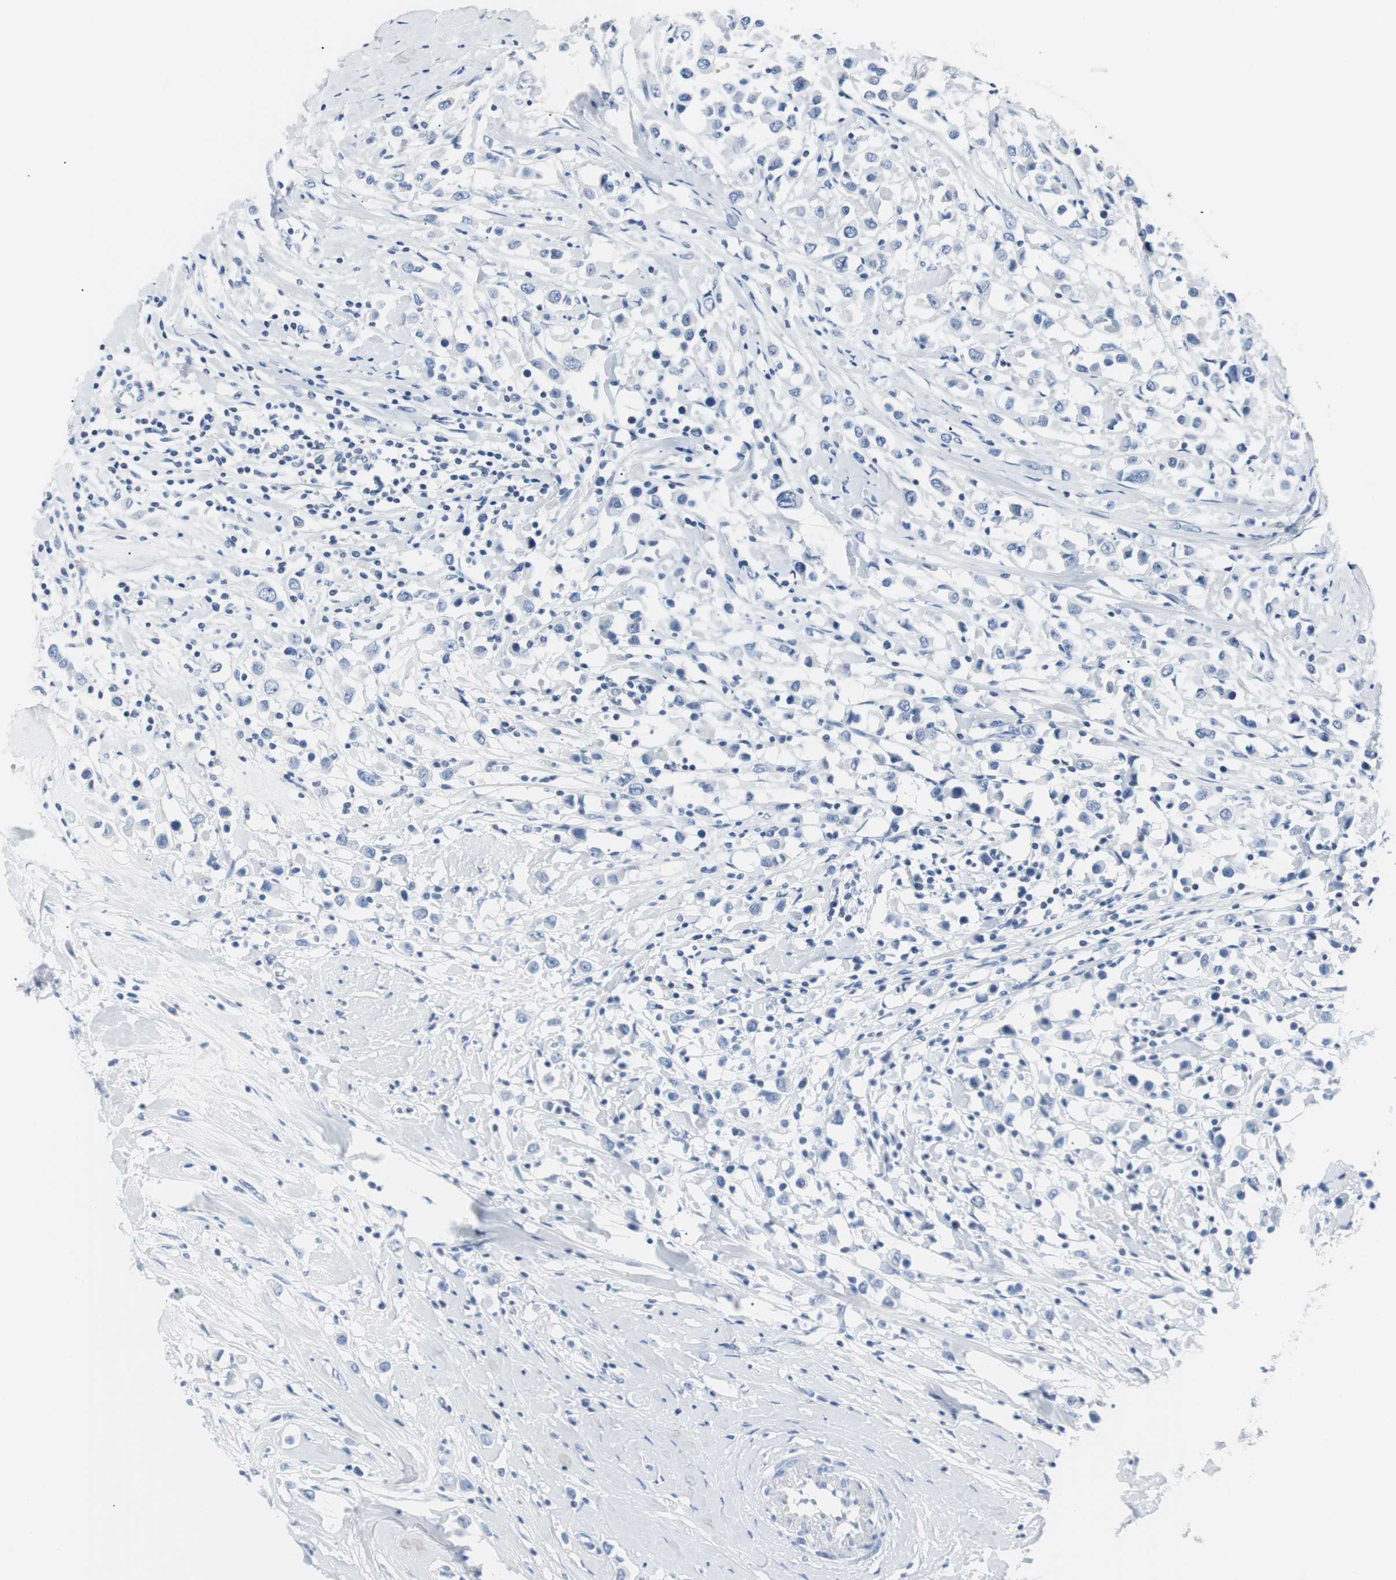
{"staining": {"intensity": "negative", "quantity": "none", "location": "none"}, "tissue": "breast cancer", "cell_type": "Tumor cells", "image_type": "cancer", "snomed": [{"axis": "morphology", "description": "Duct carcinoma"}, {"axis": "topography", "description": "Breast"}], "caption": "A micrograph of breast cancer (invasive ductal carcinoma) stained for a protein shows no brown staining in tumor cells.", "gene": "GAP43", "patient": {"sex": "female", "age": 61}}